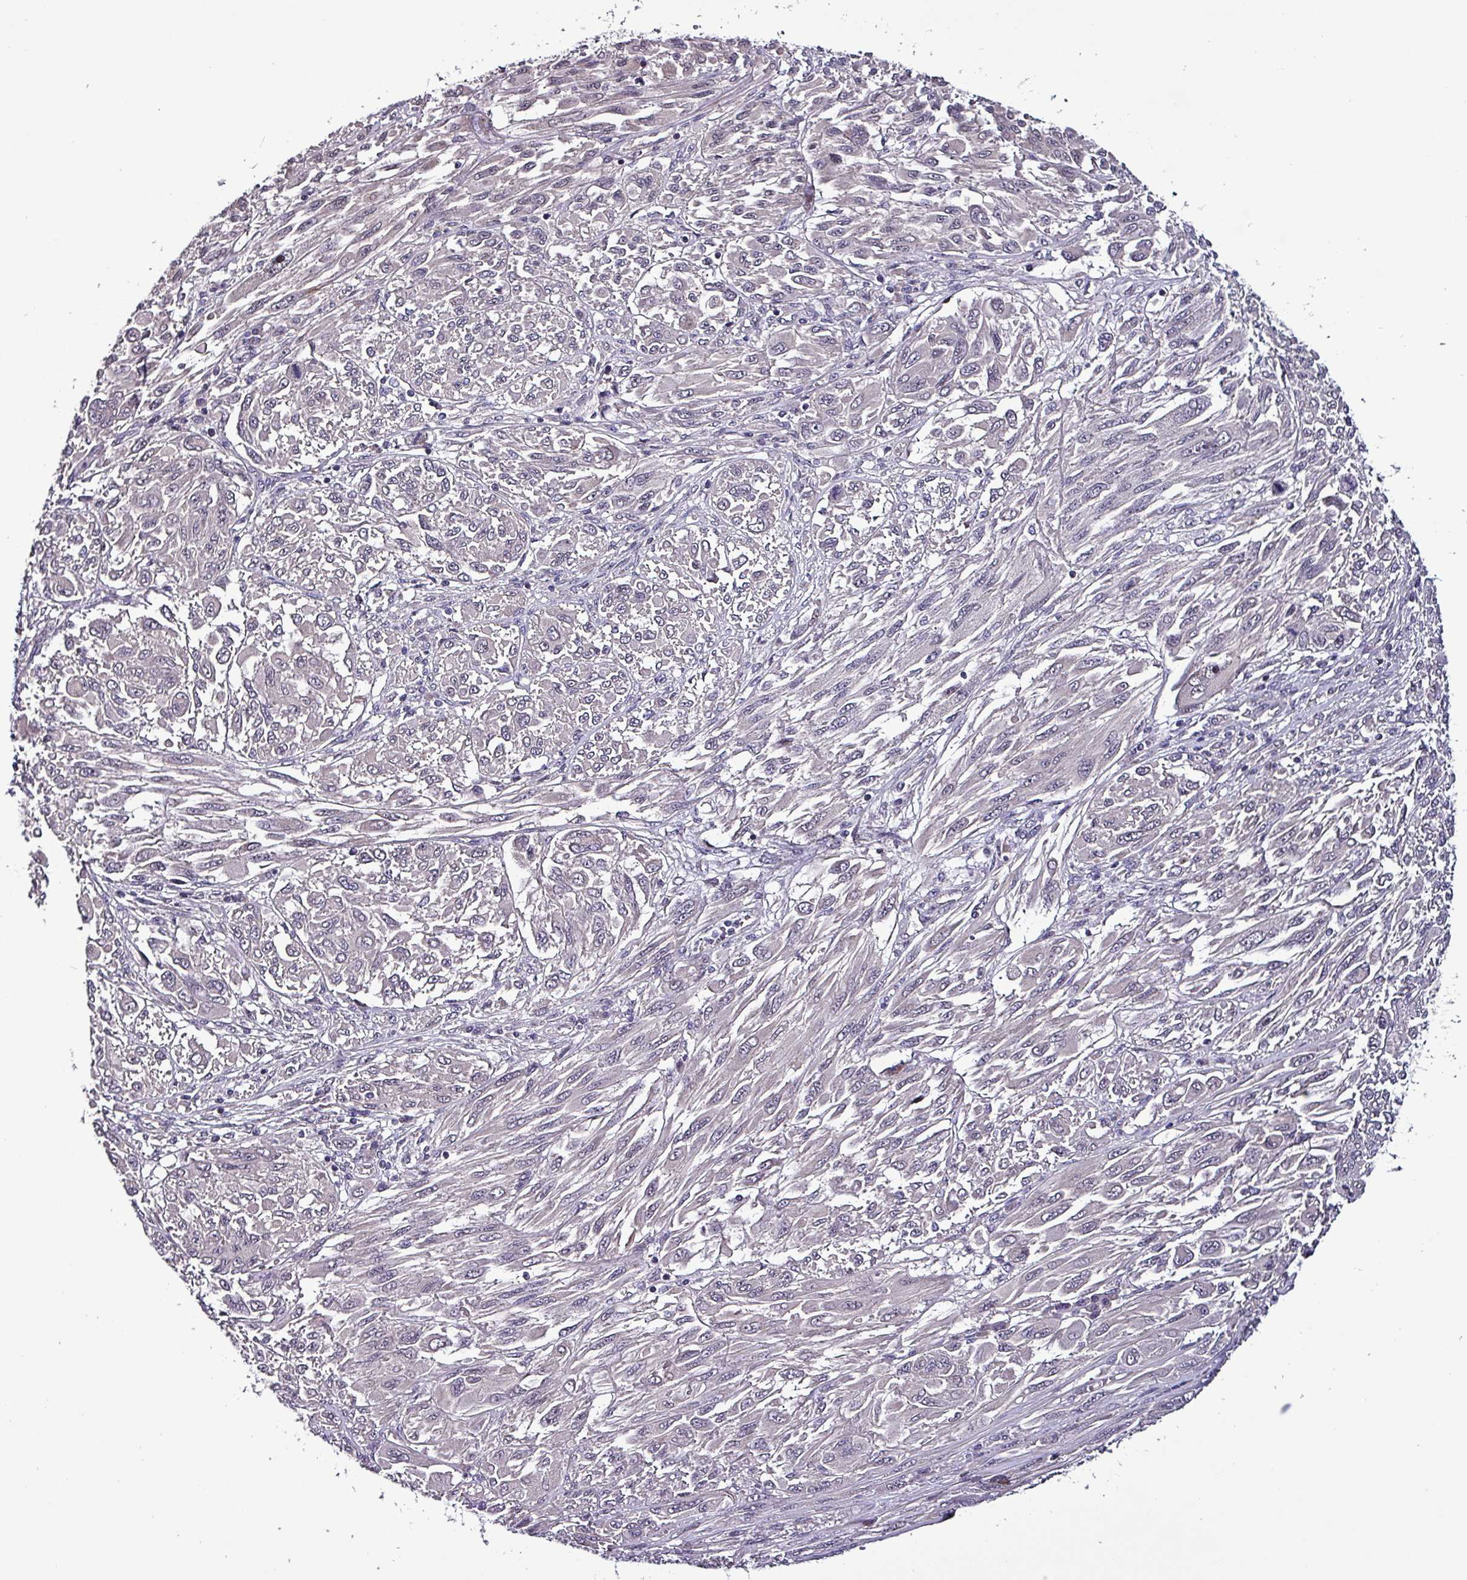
{"staining": {"intensity": "negative", "quantity": "none", "location": "none"}, "tissue": "melanoma", "cell_type": "Tumor cells", "image_type": "cancer", "snomed": [{"axis": "morphology", "description": "Malignant melanoma, NOS"}, {"axis": "topography", "description": "Skin"}], "caption": "Tumor cells are negative for brown protein staining in malignant melanoma.", "gene": "GRAPL", "patient": {"sex": "female", "age": 91}}